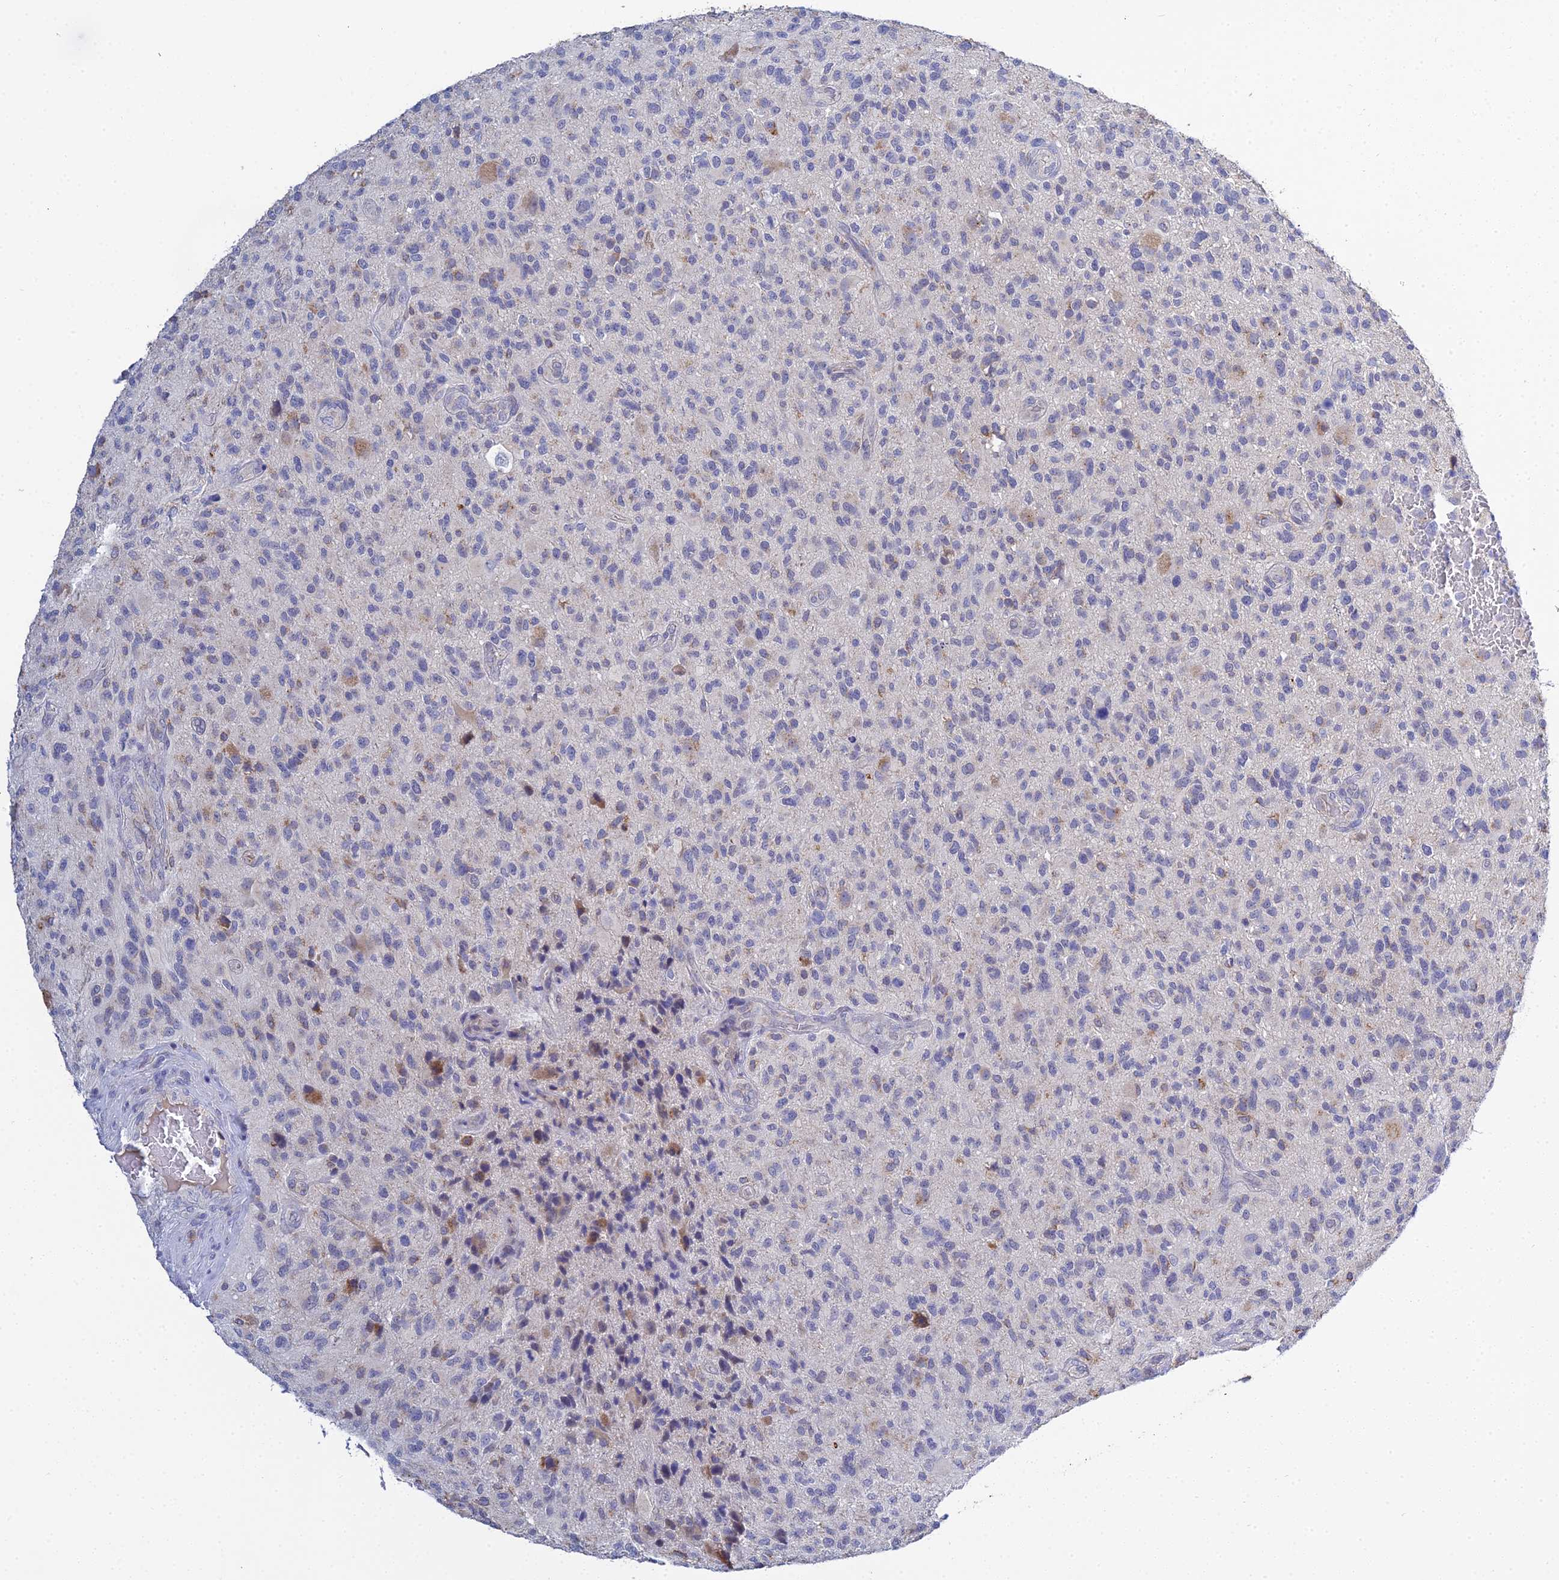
{"staining": {"intensity": "negative", "quantity": "none", "location": "none"}, "tissue": "glioma", "cell_type": "Tumor cells", "image_type": "cancer", "snomed": [{"axis": "morphology", "description": "Glioma, malignant, High grade"}, {"axis": "topography", "description": "Brain"}], "caption": "Immunohistochemistry (IHC) histopathology image of neoplastic tissue: human glioma stained with DAB (3,3'-diaminobenzidine) displays no significant protein staining in tumor cells.", "gene": "ZXDA", "patient": {"sex": "male", "age": 47}}